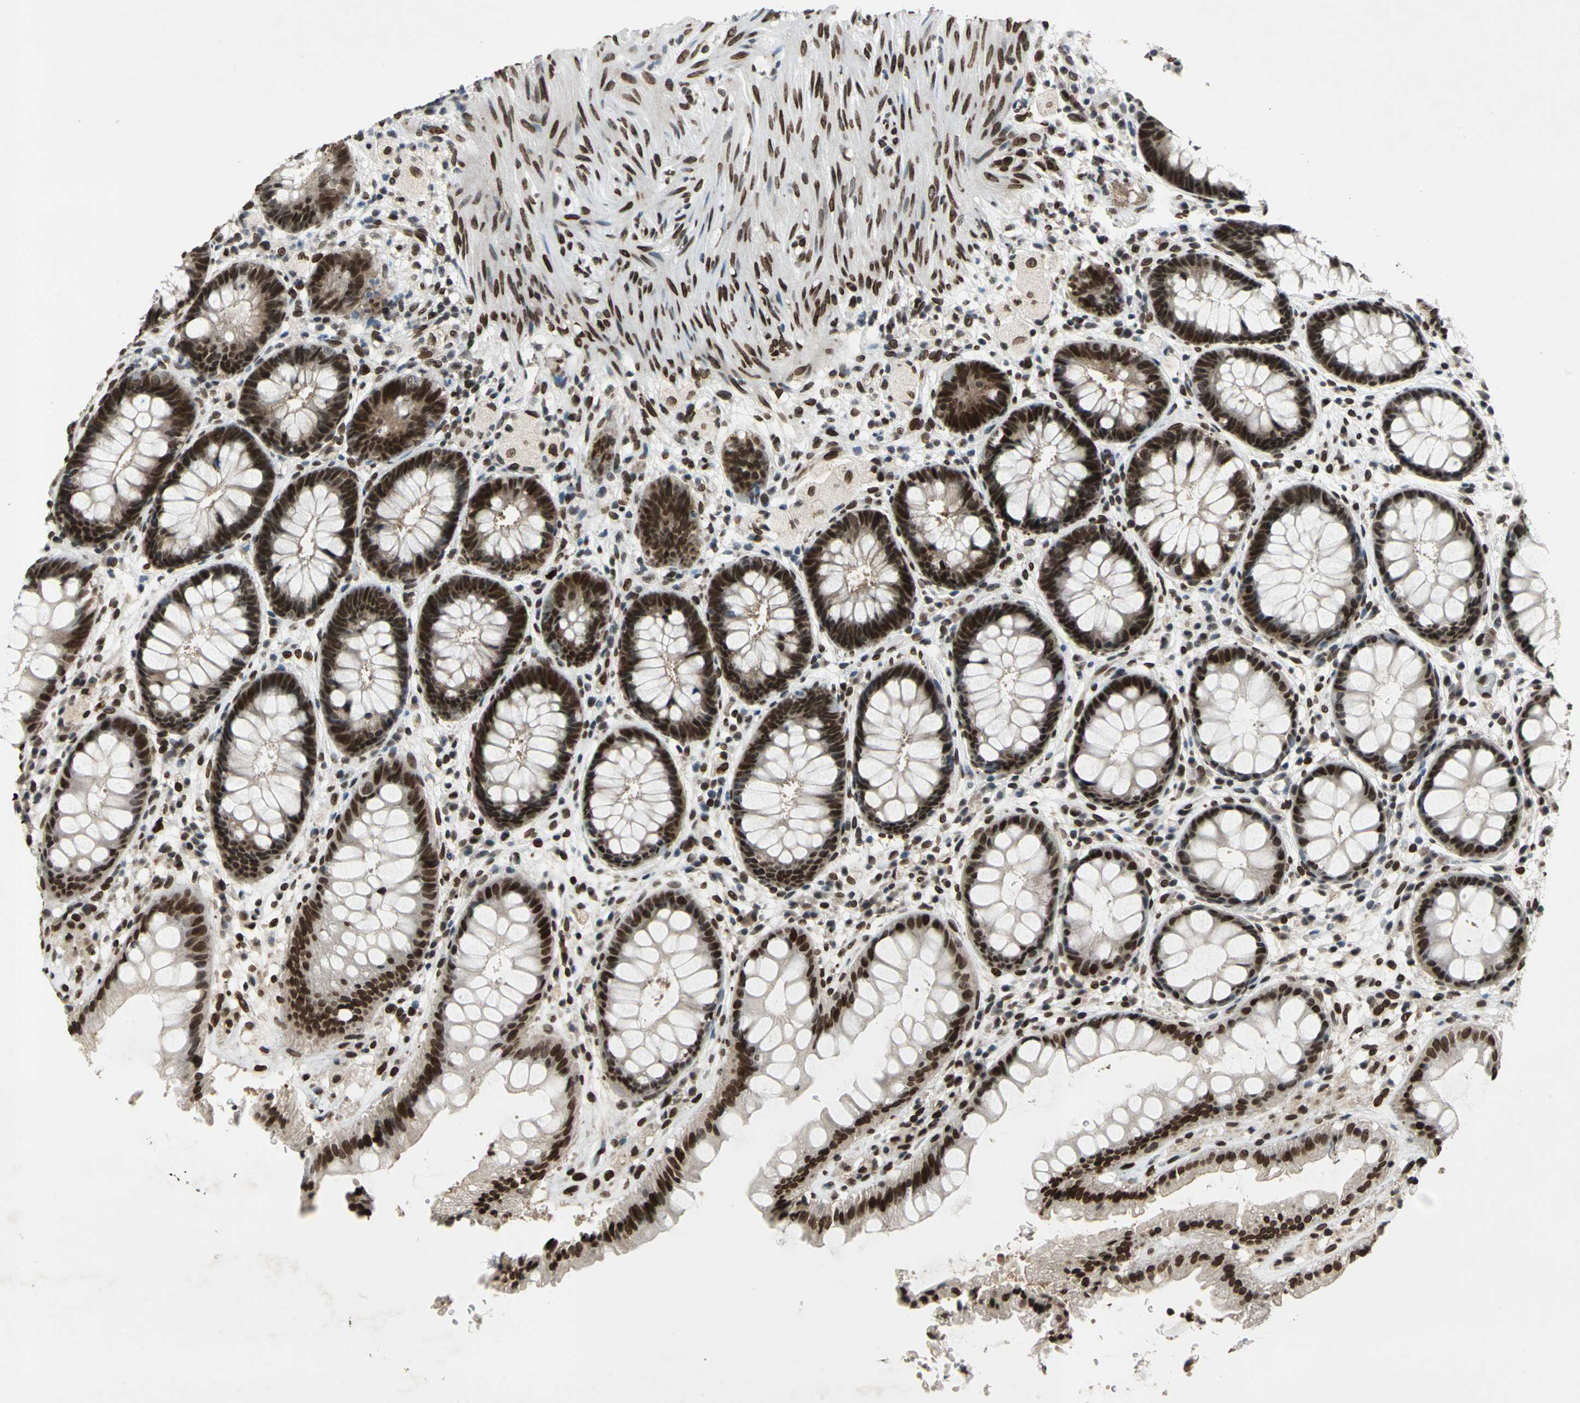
{"staining": {"intensity": "strong", "quantity": ">75%", "location": "cytoplasmic/membranous,nuclear"}, "tissue": "rectum", "cell_type": "Glandular cells", "image_type": "normal", "snomed": [{"axis": "morphology", "description": "Normal tissue, NOS"}, {"axis": "topography", "description": "Rectum"}], "caption": "Brown immunohistochemical staining in unremarkable rectum shows strong cytoplasmic/membranous,nuclear staining in about >75% of glandular cells.", "gene": "ISY1", "patient": {"sex": "female", "age": 46}}